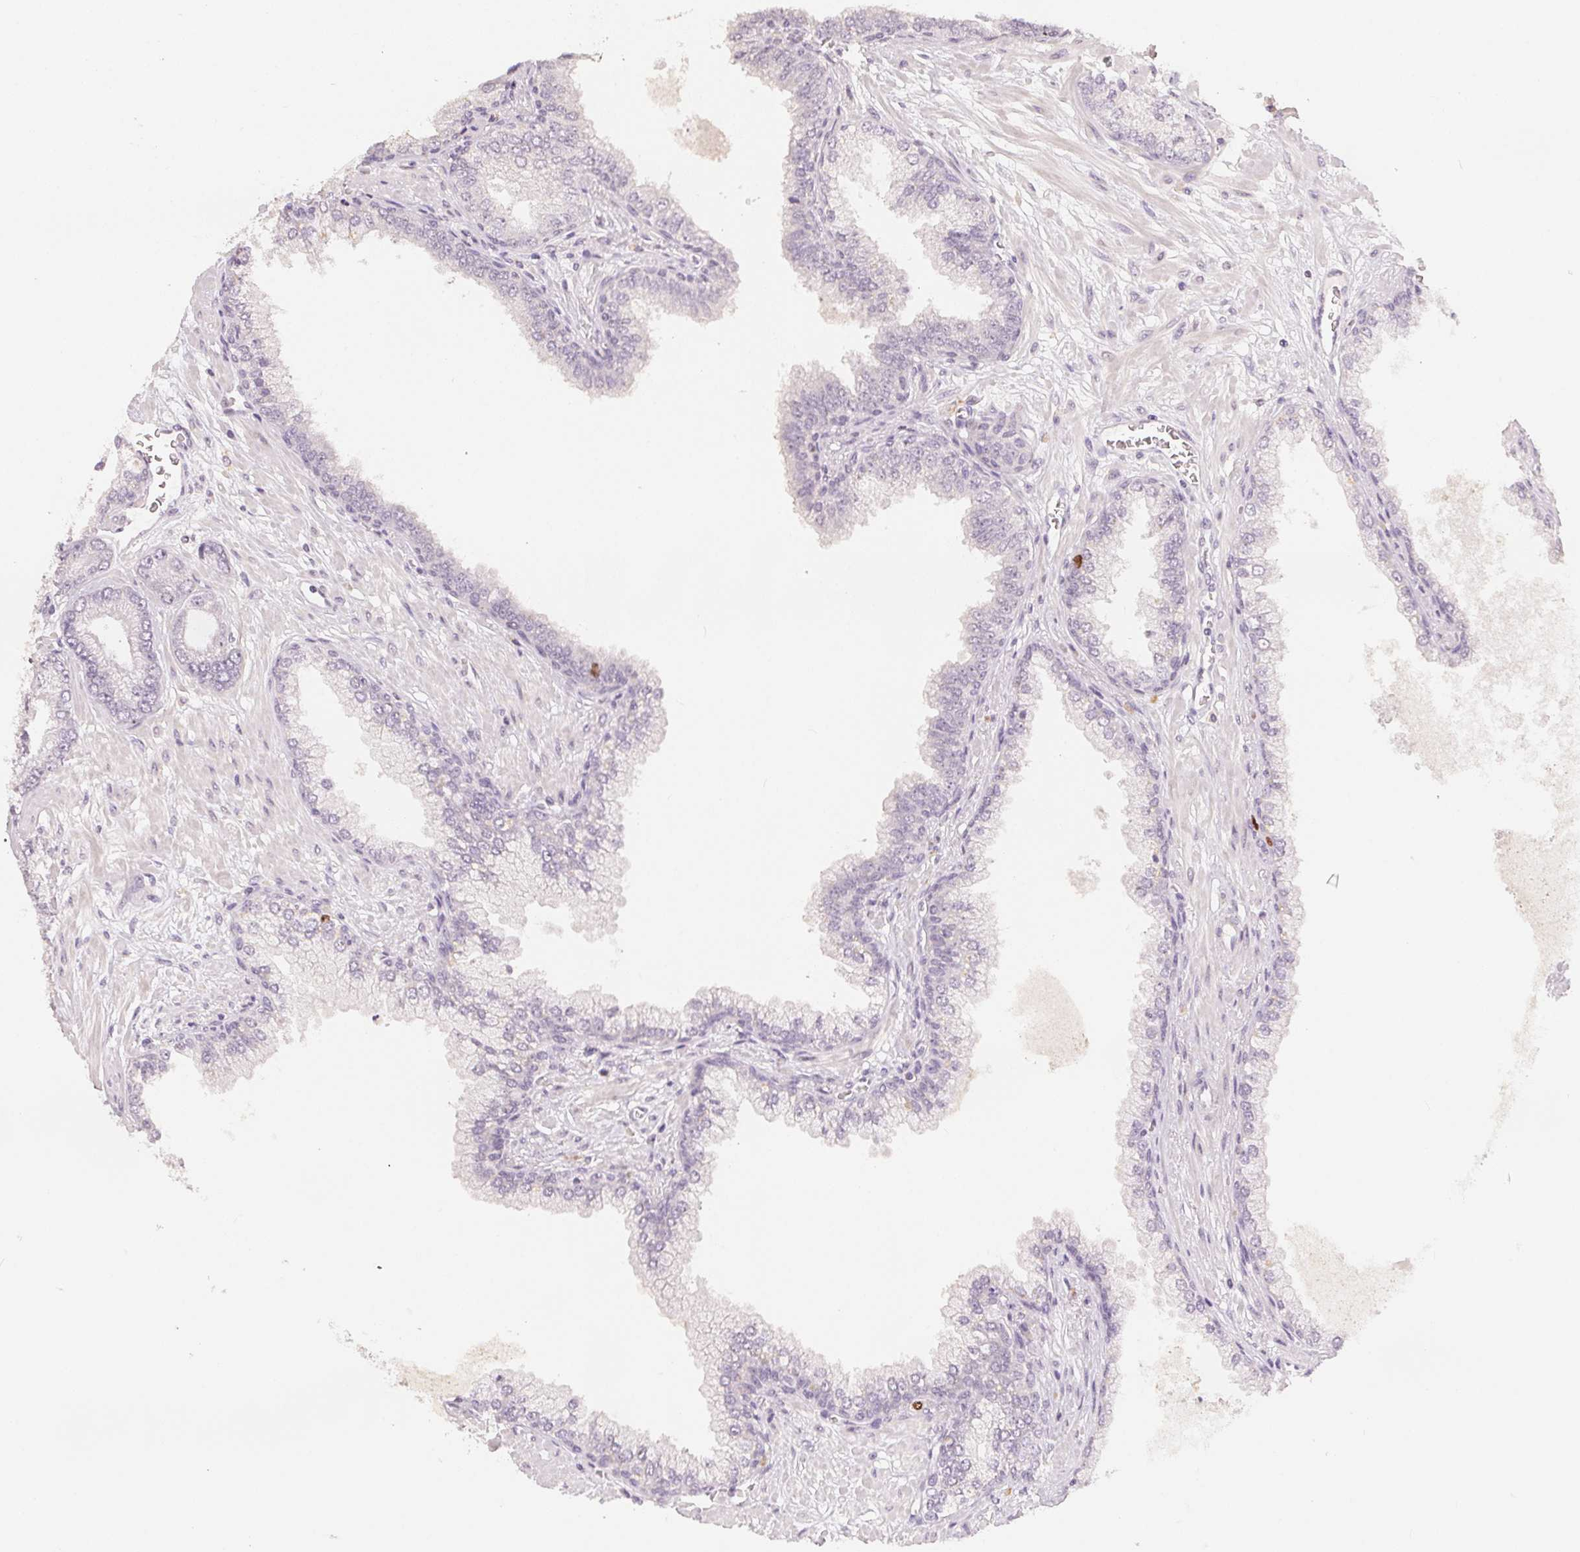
{"staining": {"intensity": "negative", "quantity": "none", "location": "none"}, "tissue": "prostate cancer", "cell_type": "Tumor cells", "image_type": "cancer", "snomed": [{"axis": "morphology", "description": "Adenocarcinoma, Low grade"}, {"axis": "topography", "description": "Prostate"}], "caption": "Immunohistochemical staining of prostate cancer reveals no significant expression in tumor cells.", "gene": "ANLN", "patient": {"sex": "male", "age": 64}}